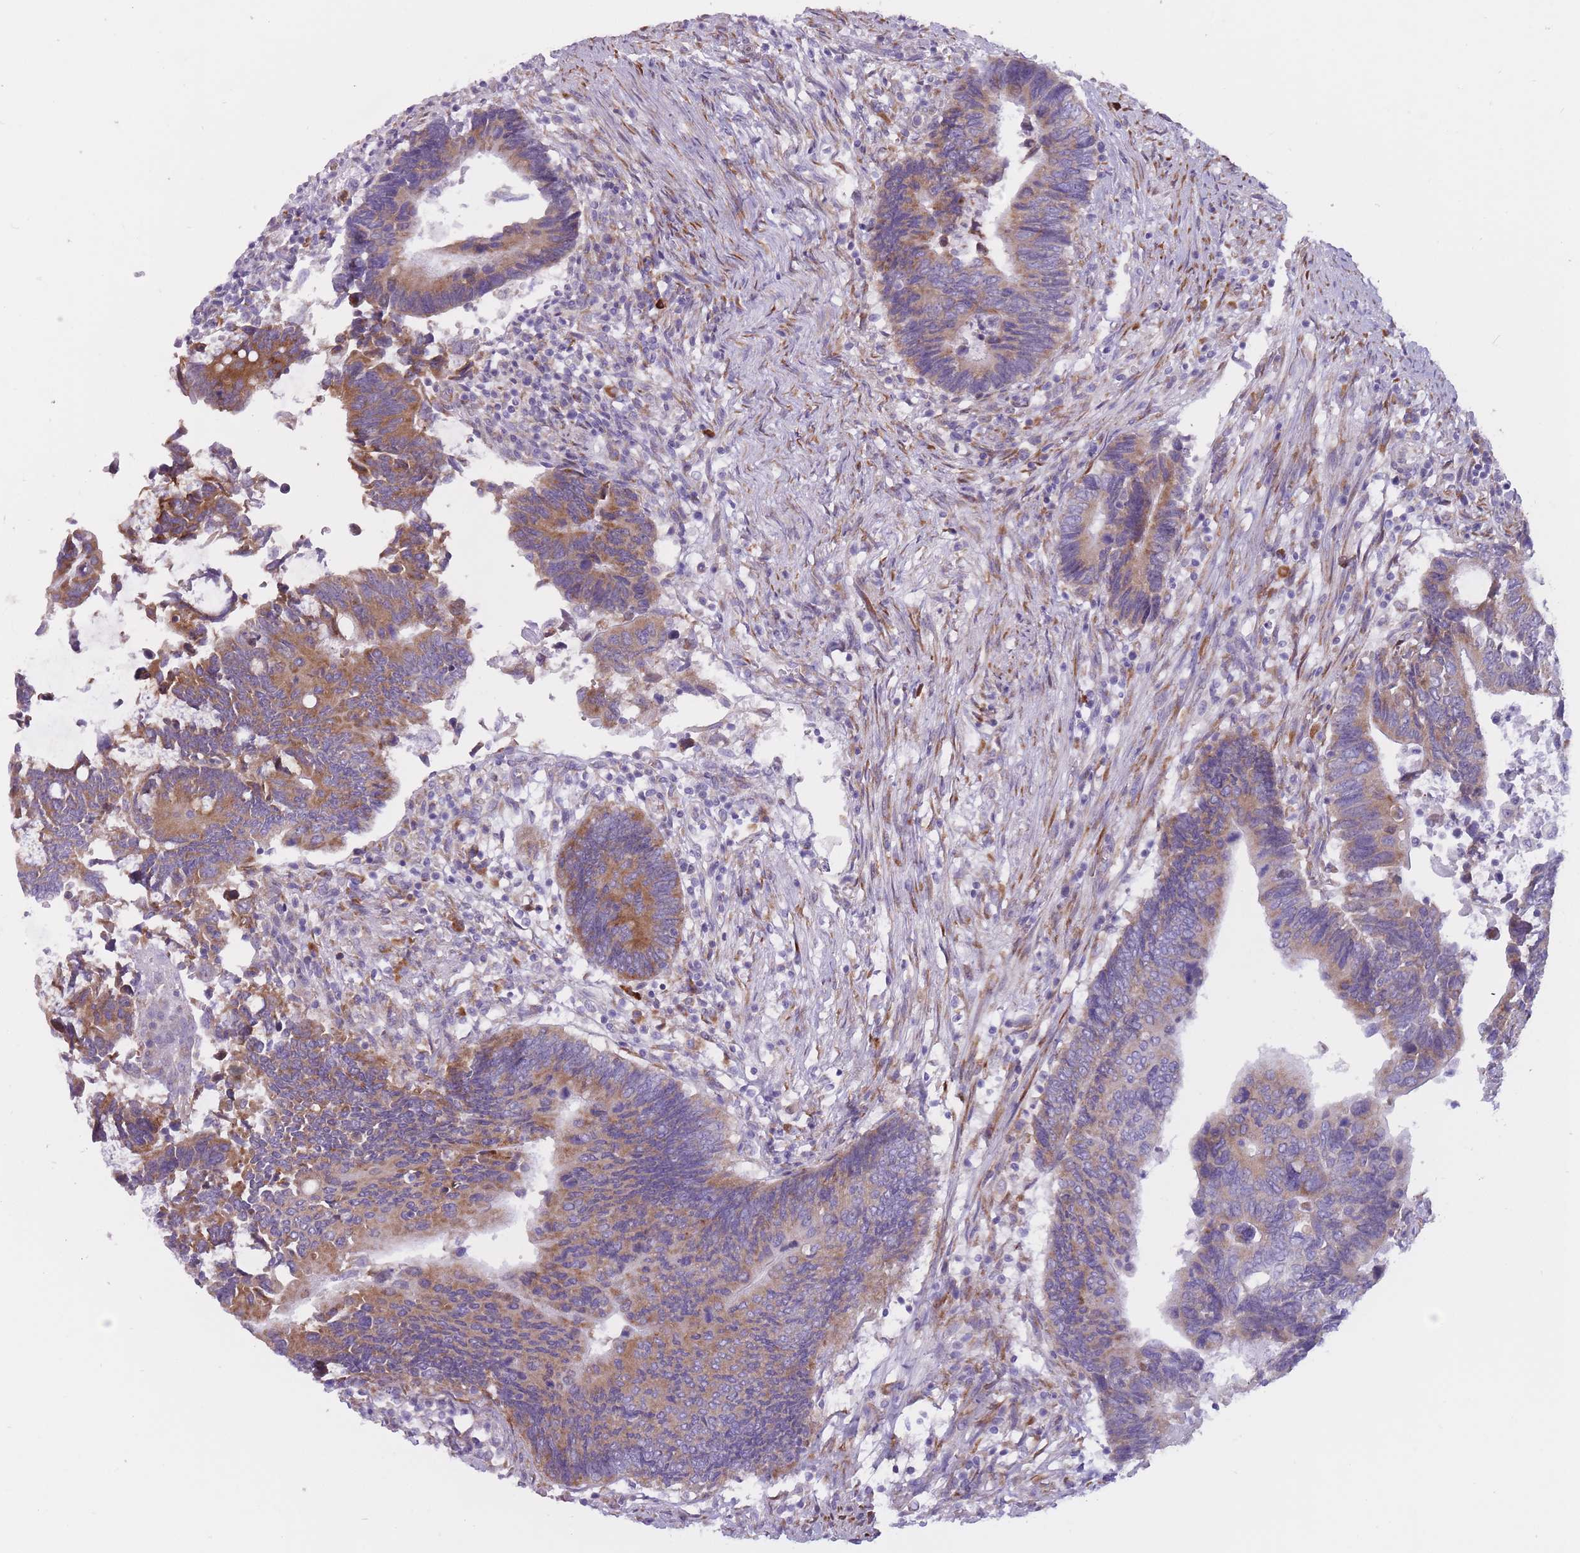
{"staining": {"intensity": "moderate", "quantity": ">75%", "location": "cytoplasmic/membranous"}, "tissue": "colorectal cancer", "cell_type": "Tumor cells", "image_type": "cancer", "snomed": [{"axis": "morphology", "description": "Adenocarcinoma, NOS"}, {"axis": "topography", "description": "Colon"}], "caption": "IHC photomicrograph of neoplastic tissue: human colorectal adenocarcinoma stained using immunohistochemistry reveals medium levels of moderate protein expression localized specifically in the cytoplasmic/membranous of tumor cells, appearing as a cytoplasmic/membranous brown color.", "gene": "RPL18", "patient": {"sex": "male", "age": 87}}